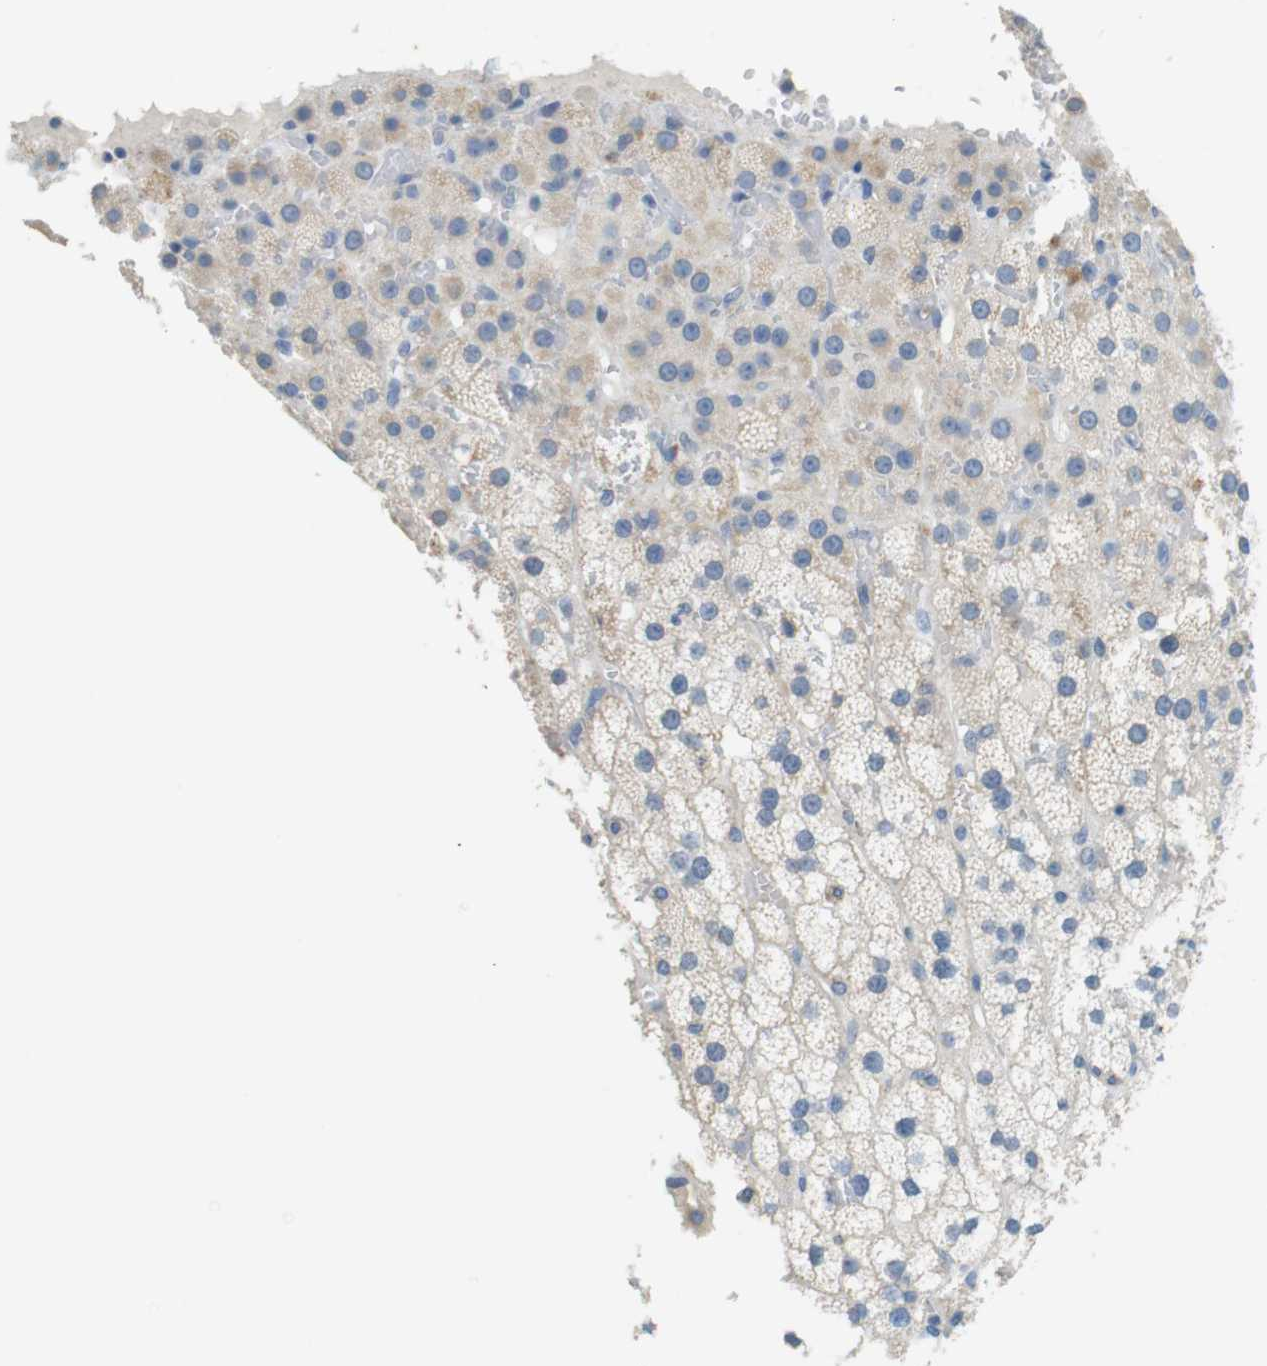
{"staining": {"intensity": "weak", "quantity": "25%-75%", "location": "cytoplasmic/membranous"}, "tissue": "adrenal gland", "cell_type": "Glandular cells", "image_type": "normal", "snomed": [{"axis": "morphology", "description": "Normal tissue, NOS"}, {"axis": "topography", "description": "Adrenal gland"}], "caption": "Benign adrenal gland exhibits weak cytoplasmic/membranous staining in approximately 25%-75% of glandular cells, visualized by immunohistochemistry. (DAB (3,3'-diaminobenzidine) IHC with brightfield microscopy, high magnification).", "gene": "MUC5B", "patient": {"sex": "male", "age": 35}}